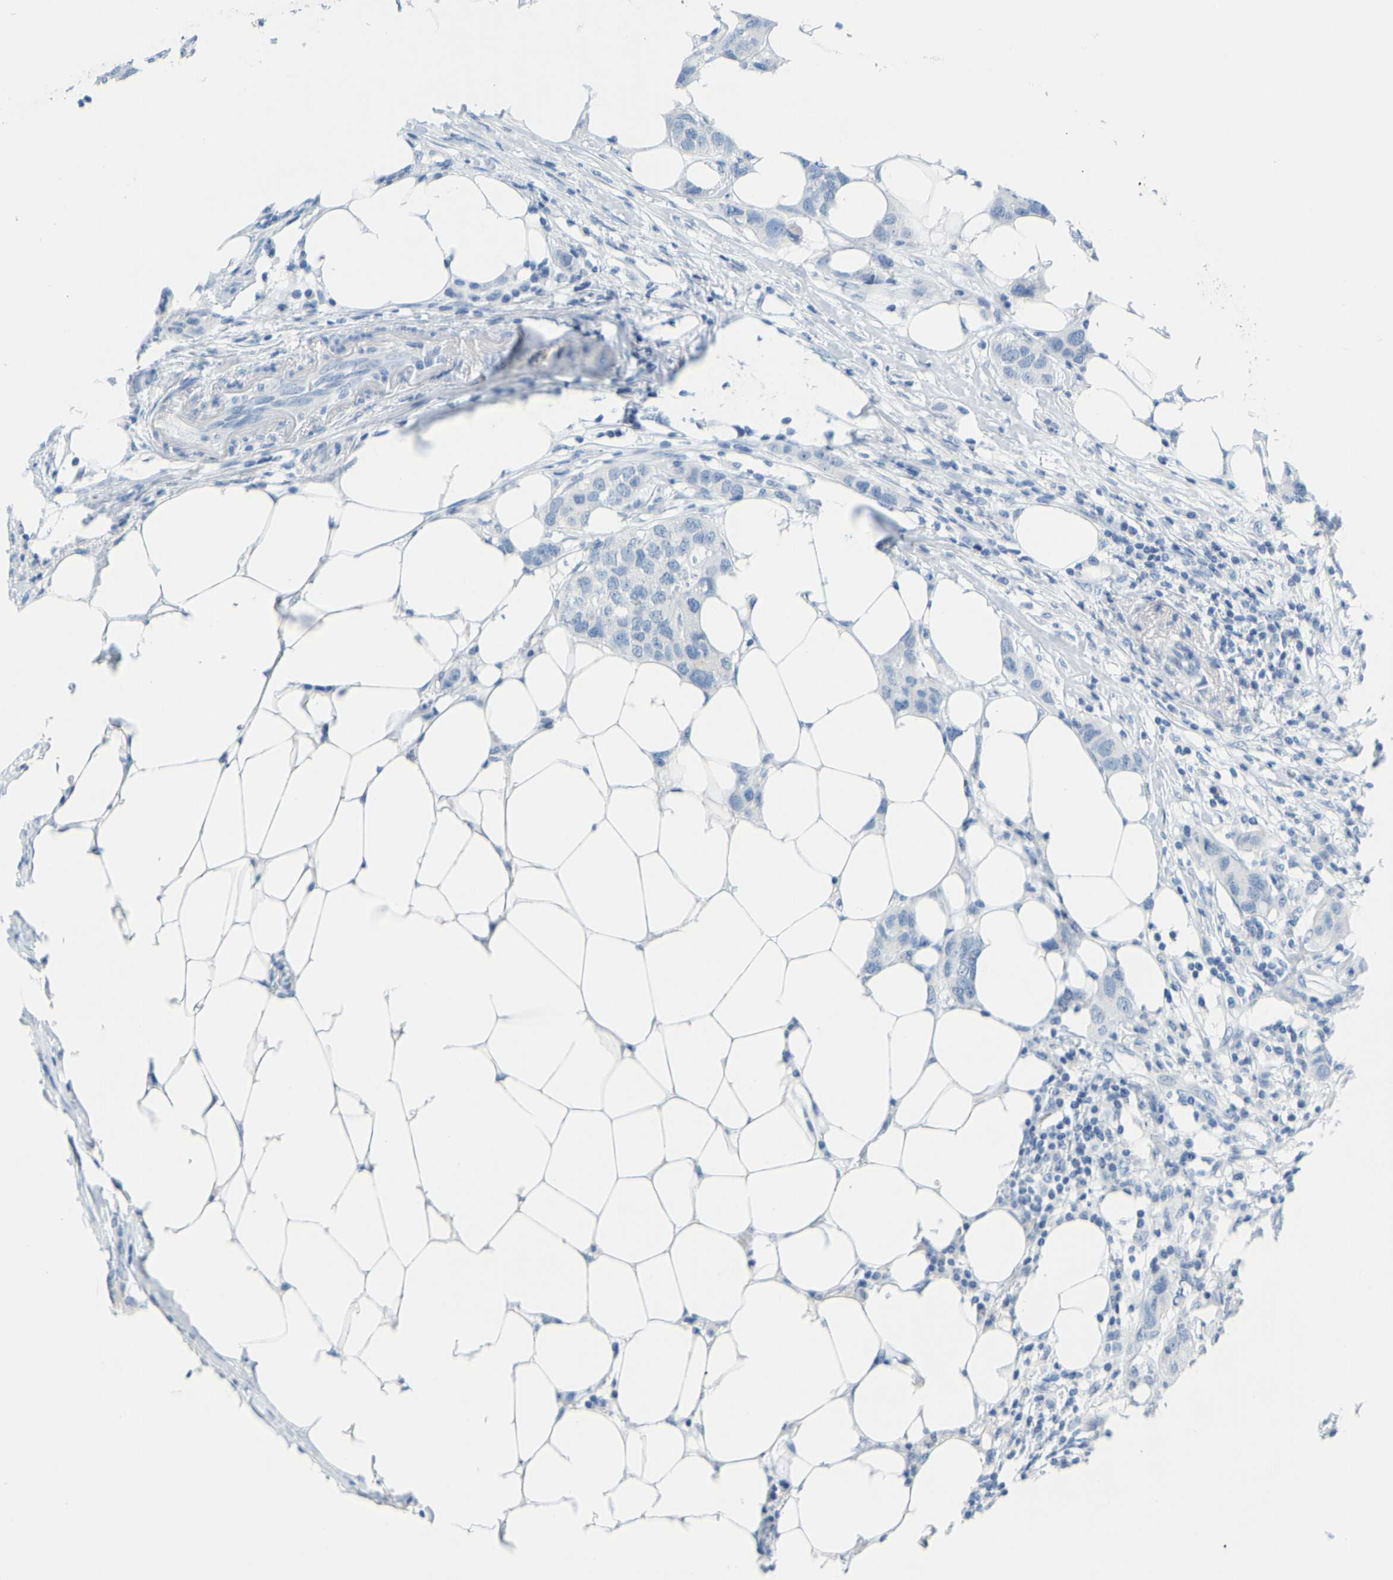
{"staining": {"intensity": "negative", "quantity": "none", "location": "none"}, "tissue": "breast cancer", "cell_type": "Tumor cells", "image_type": "cancer", "snomed": [{"axis": "morphology", "description": "Duct carcinoma"}, {"axis": "topography", "description": "Breast"}], "caption": "The micrograph demonstrates no significant positivity in tumor cells of breast cancer.", "gene": "SERPINB3", "patient": {"sex": "female", "age": 50}}